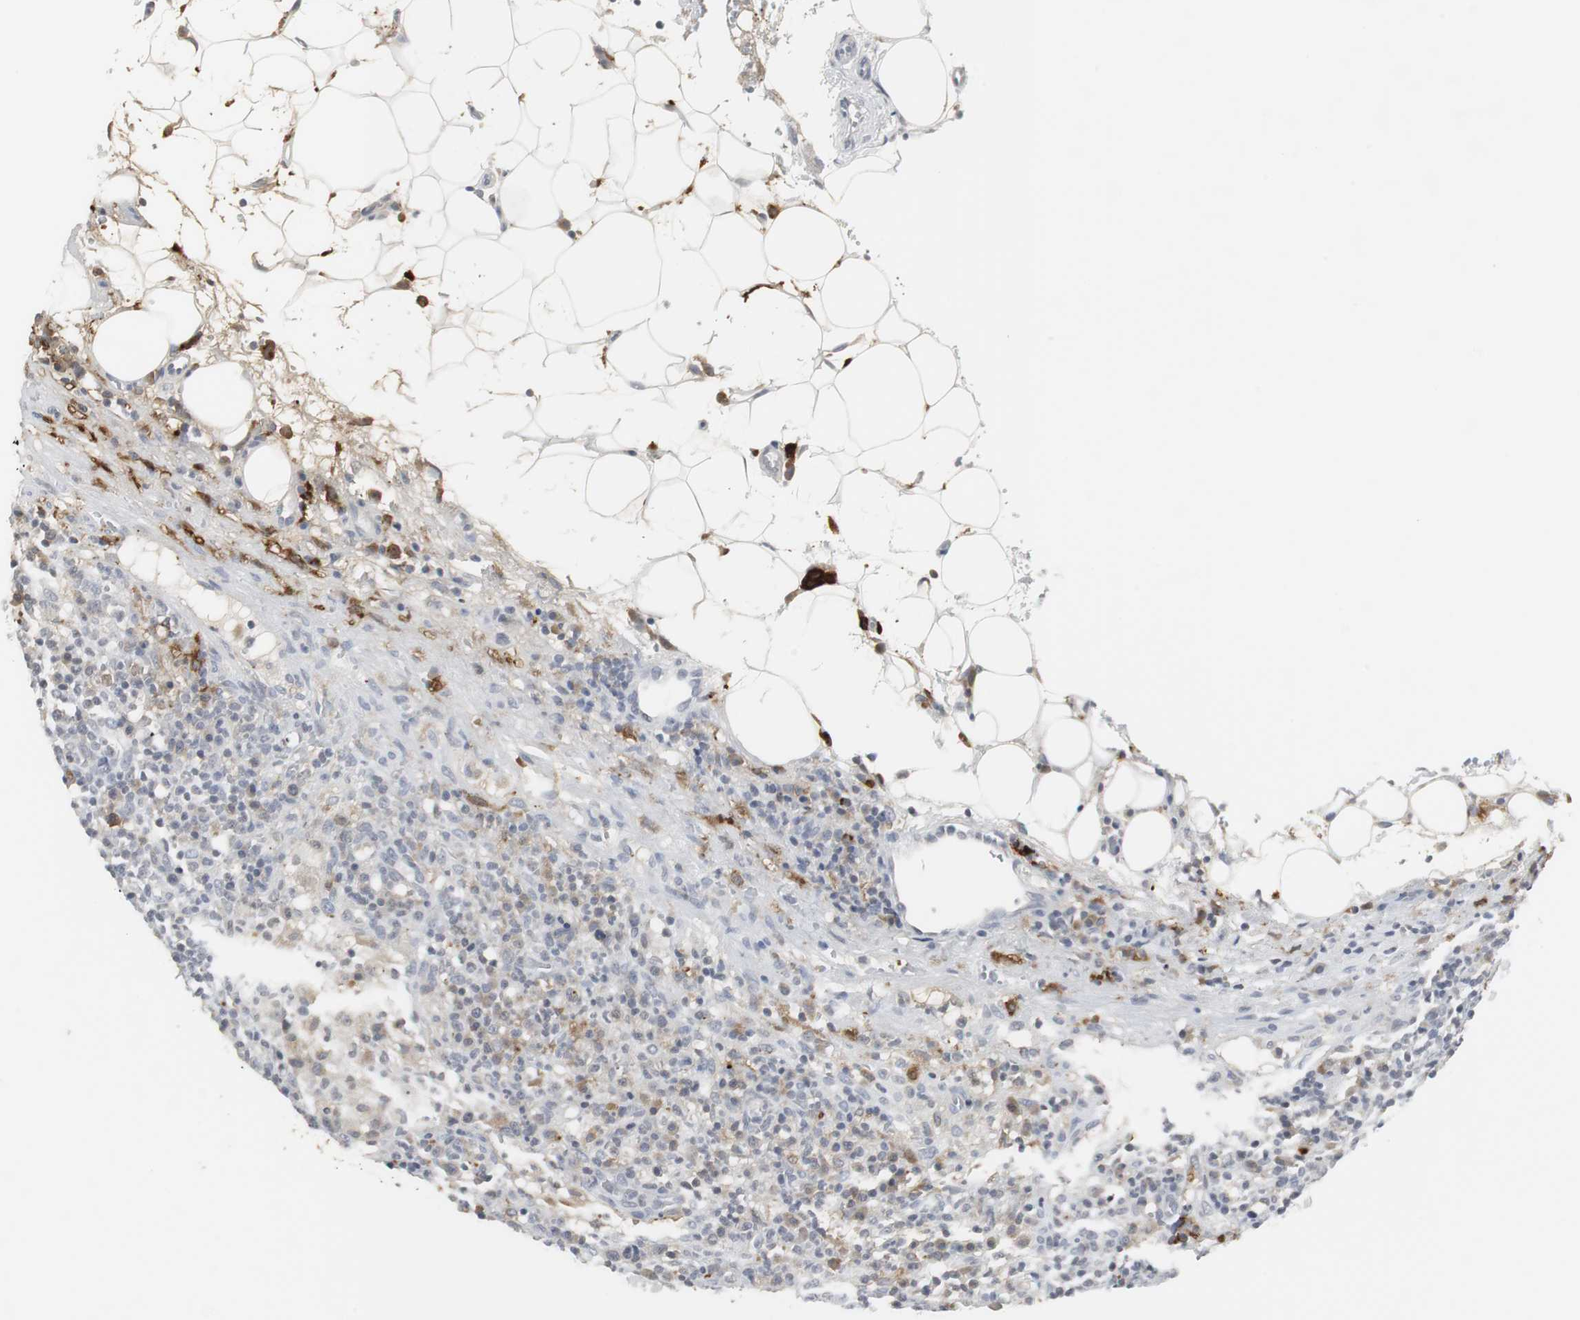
{"staining": {"intensity": "negative", "quantity": "none", "location": "none"}, "tissue": "lymphoma", "cell_type": "Tumor cells", "image_type": "cancer", "snomed": [{"axis": "morphology", "description": "Hodgkin's disease, NOS"}, {"axis": "topography", "description": "Lymph node"}], "caption": "Tumor cells show no significant protein positivity in lymphoma. (DAB (3,3'-diaminobenzidine) IHC visualized using brightfield microscopy, high magnification).", "gene": "PI15", "patient": {"sex": "male", "age": 65}}